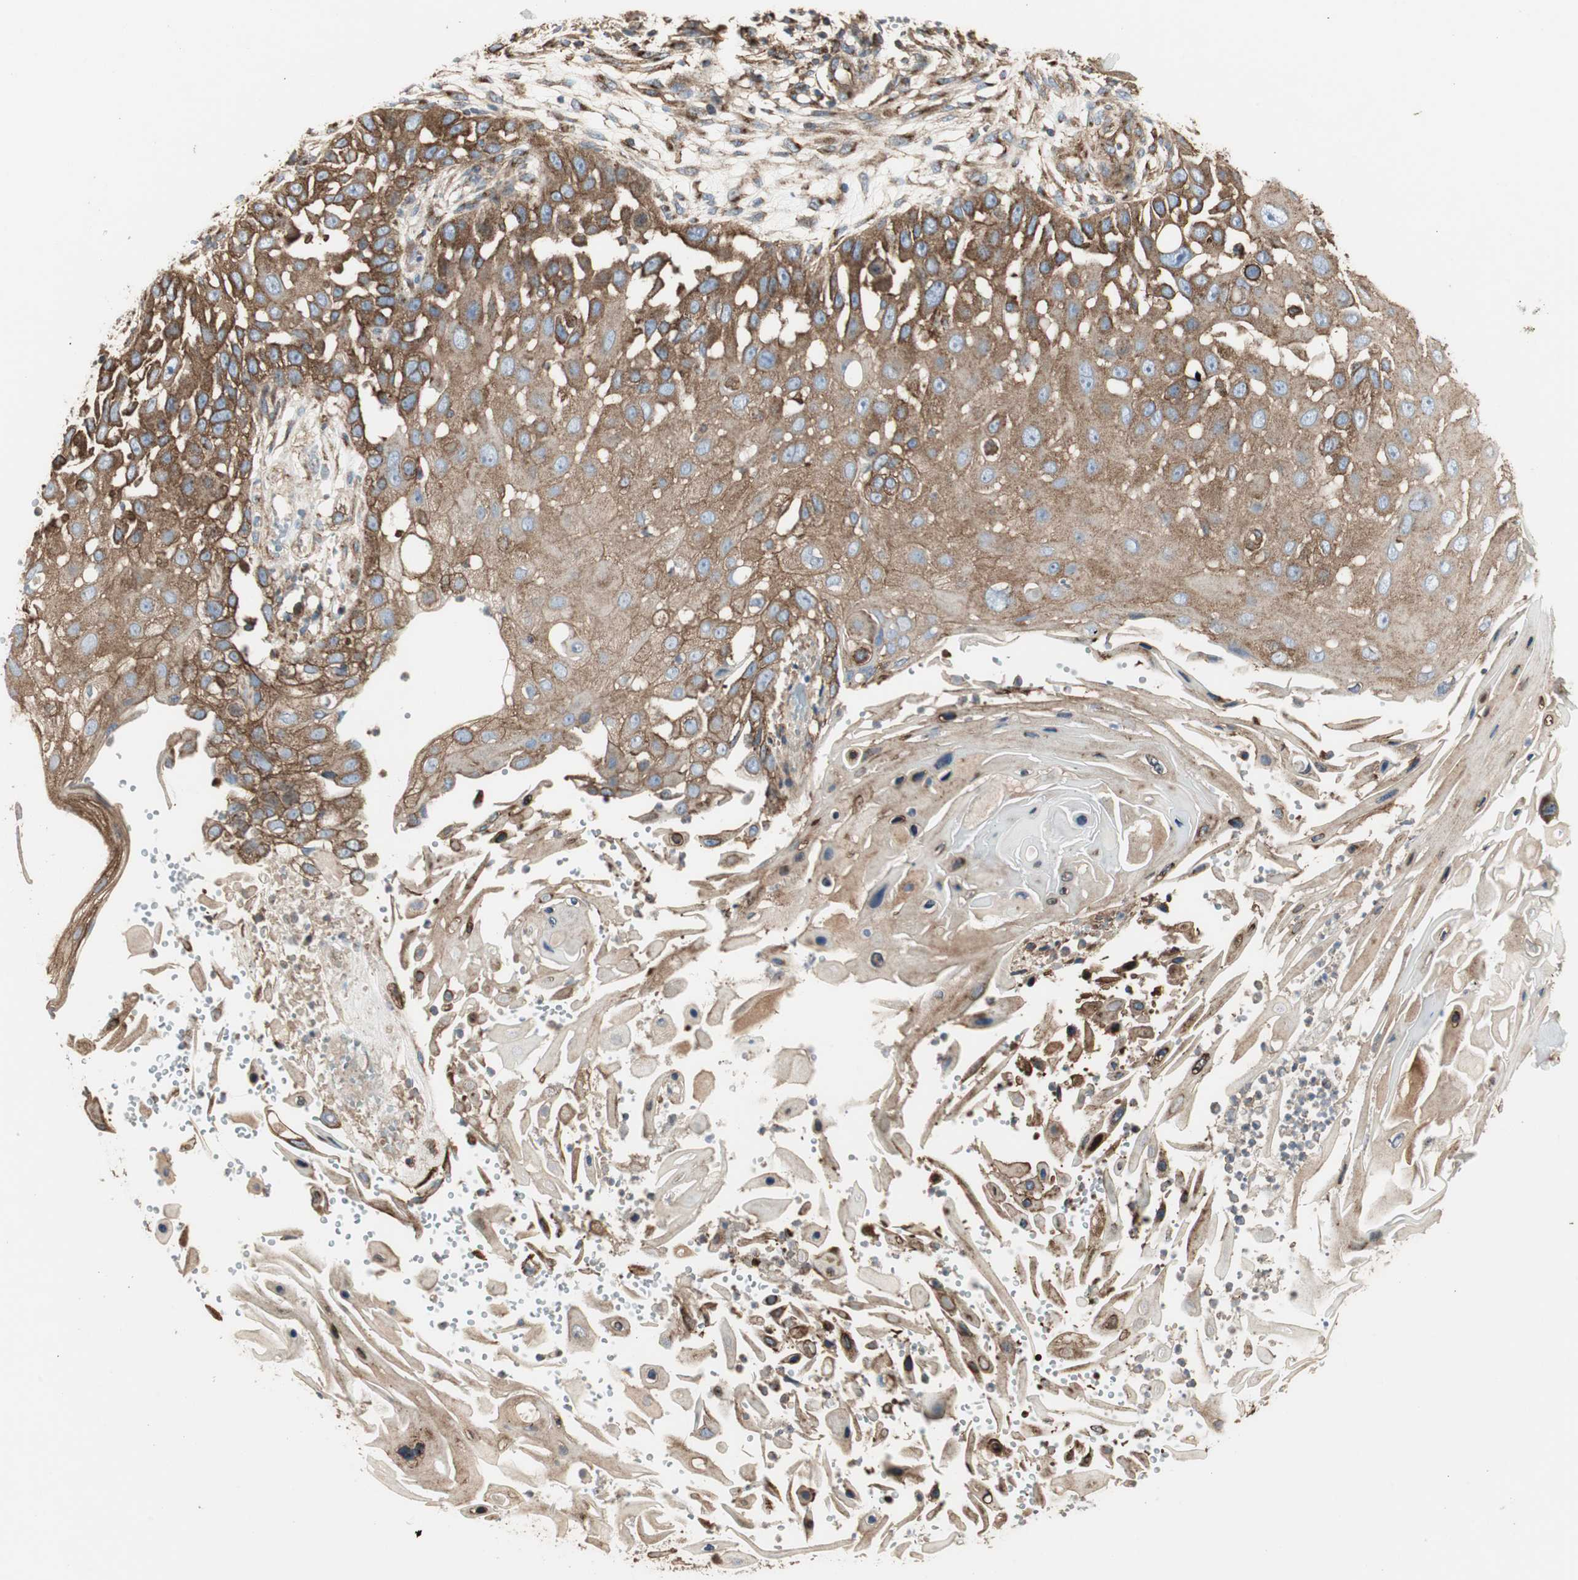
{"staining": {"intensity": "strong", "quantity": ">75%", "location": "cytoplasmic/membranous"}, "tissue": "skin cancer", "cell_type": "Tumor cells", "image_type": "cancer", "snomed": [{"axis": "morphology", "description": "Squamous cell carcinoma, NOS"}, {"axis": "topography", "description": "Skin"}], "caption": "Protein staining displays strong cytoplasmic/membranous expression in about >75% of tumor cells in skin squamous cell carcinoma.", "gene": "H6PD", "patient": {"sex": "female", "age": 44}}